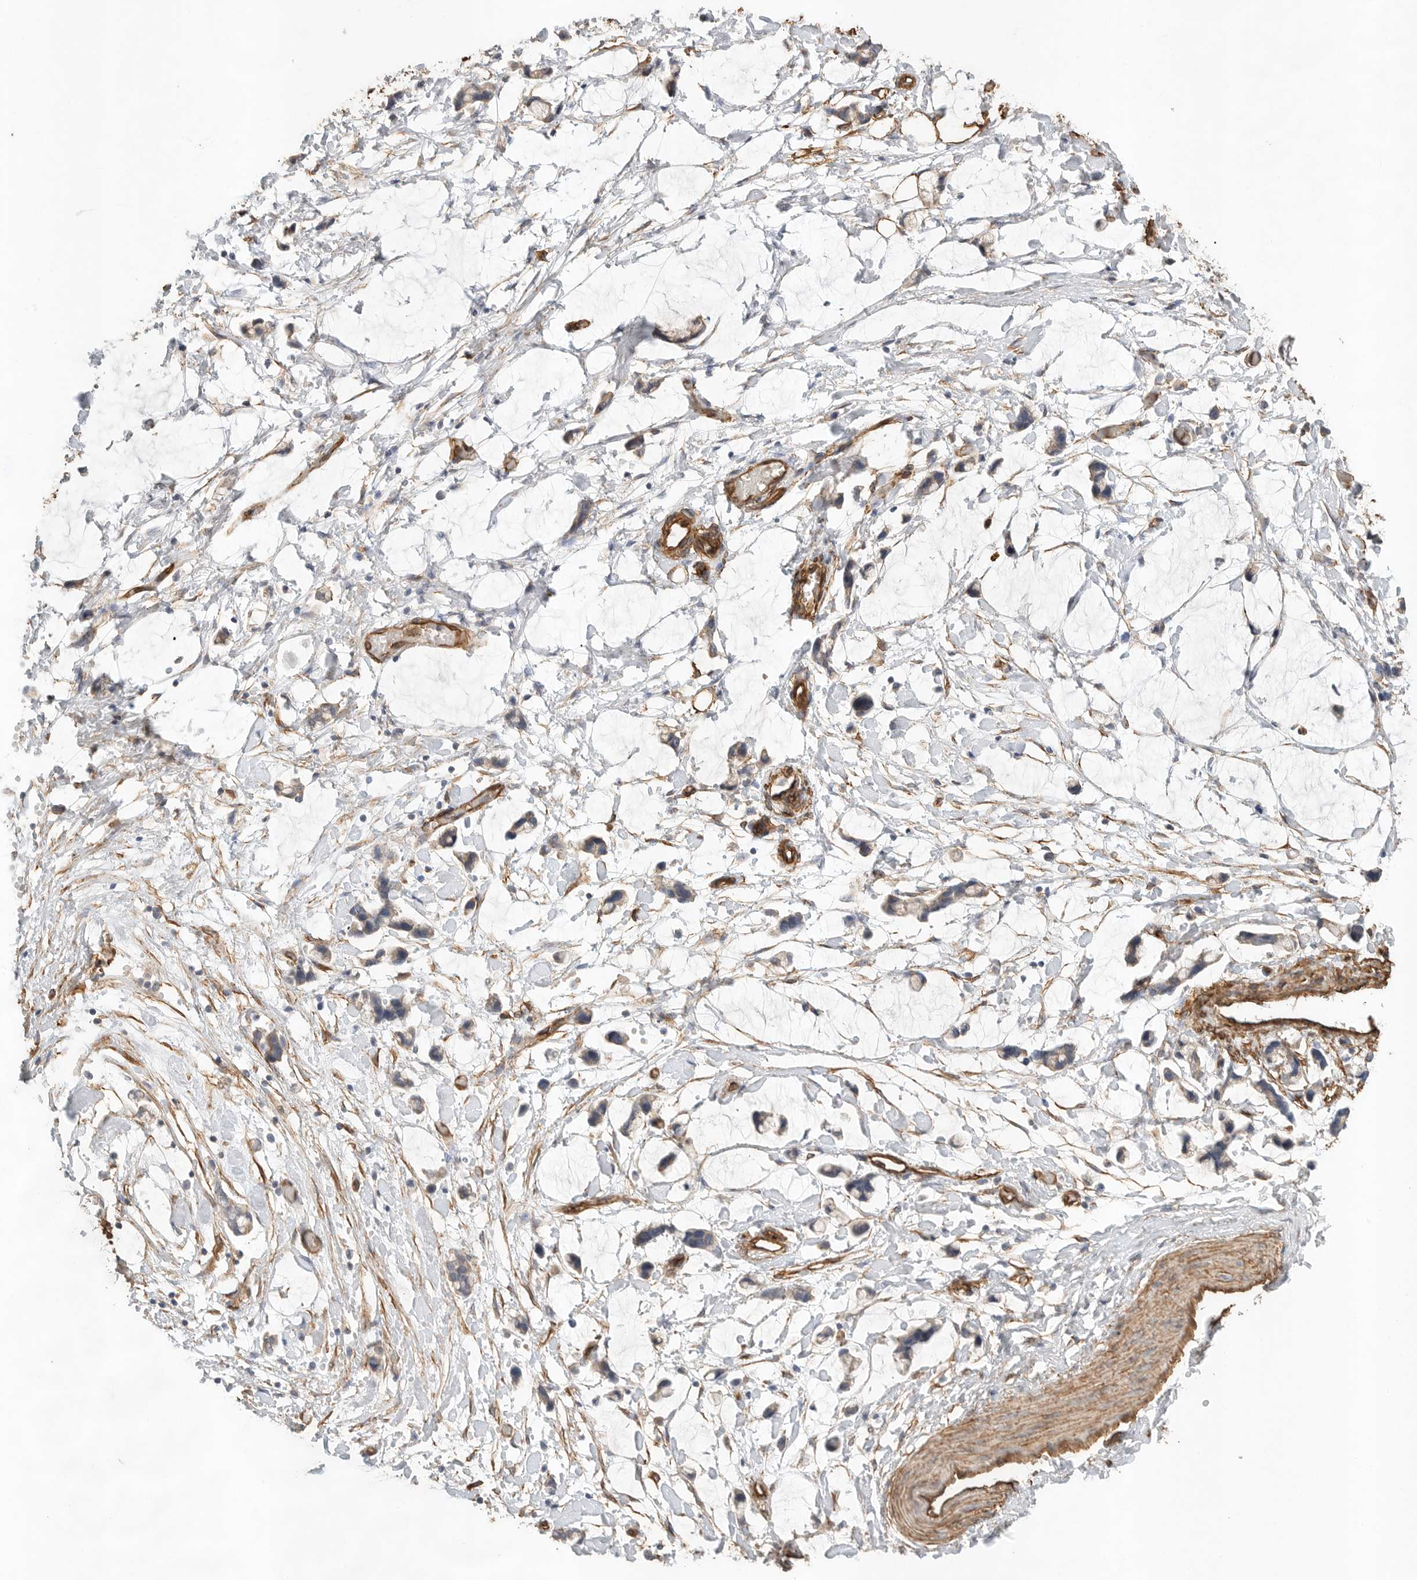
{"staining": {"intensity": "strong", "quantity": ">75%", "location": "cytoplasmic/membranous"}, "tissue": "adipose tissue", "cell_type": "Adipocytes", "image_type": "normal", "snomed": [{"axis": "morphology", "description": "Normal tissue, NOS"}, {"axis": "morphology", "description": "Adenocarcinoma, NOS"}, {"axis": "topography", "description": "Colon"}, {"axis": "topography", "description": "Peripheral nerve tissue"}], "caption": "DAB (3,3'-diaminobenzidine) immunohistochemical staining of unremarkable human adipose tissue reveals strong cytoplasmic/membranous protein positivity in approximately >75% of adipocytes. The staining was performed using DAB (3,3'-diaminobenzidine) to visualize the protein expression in brown, while the nuclei were stained in blue with hematoxylin (Magnification: 20x).", "gene": "JMJD4", "patient": {"sex": "male", "age": 14}}